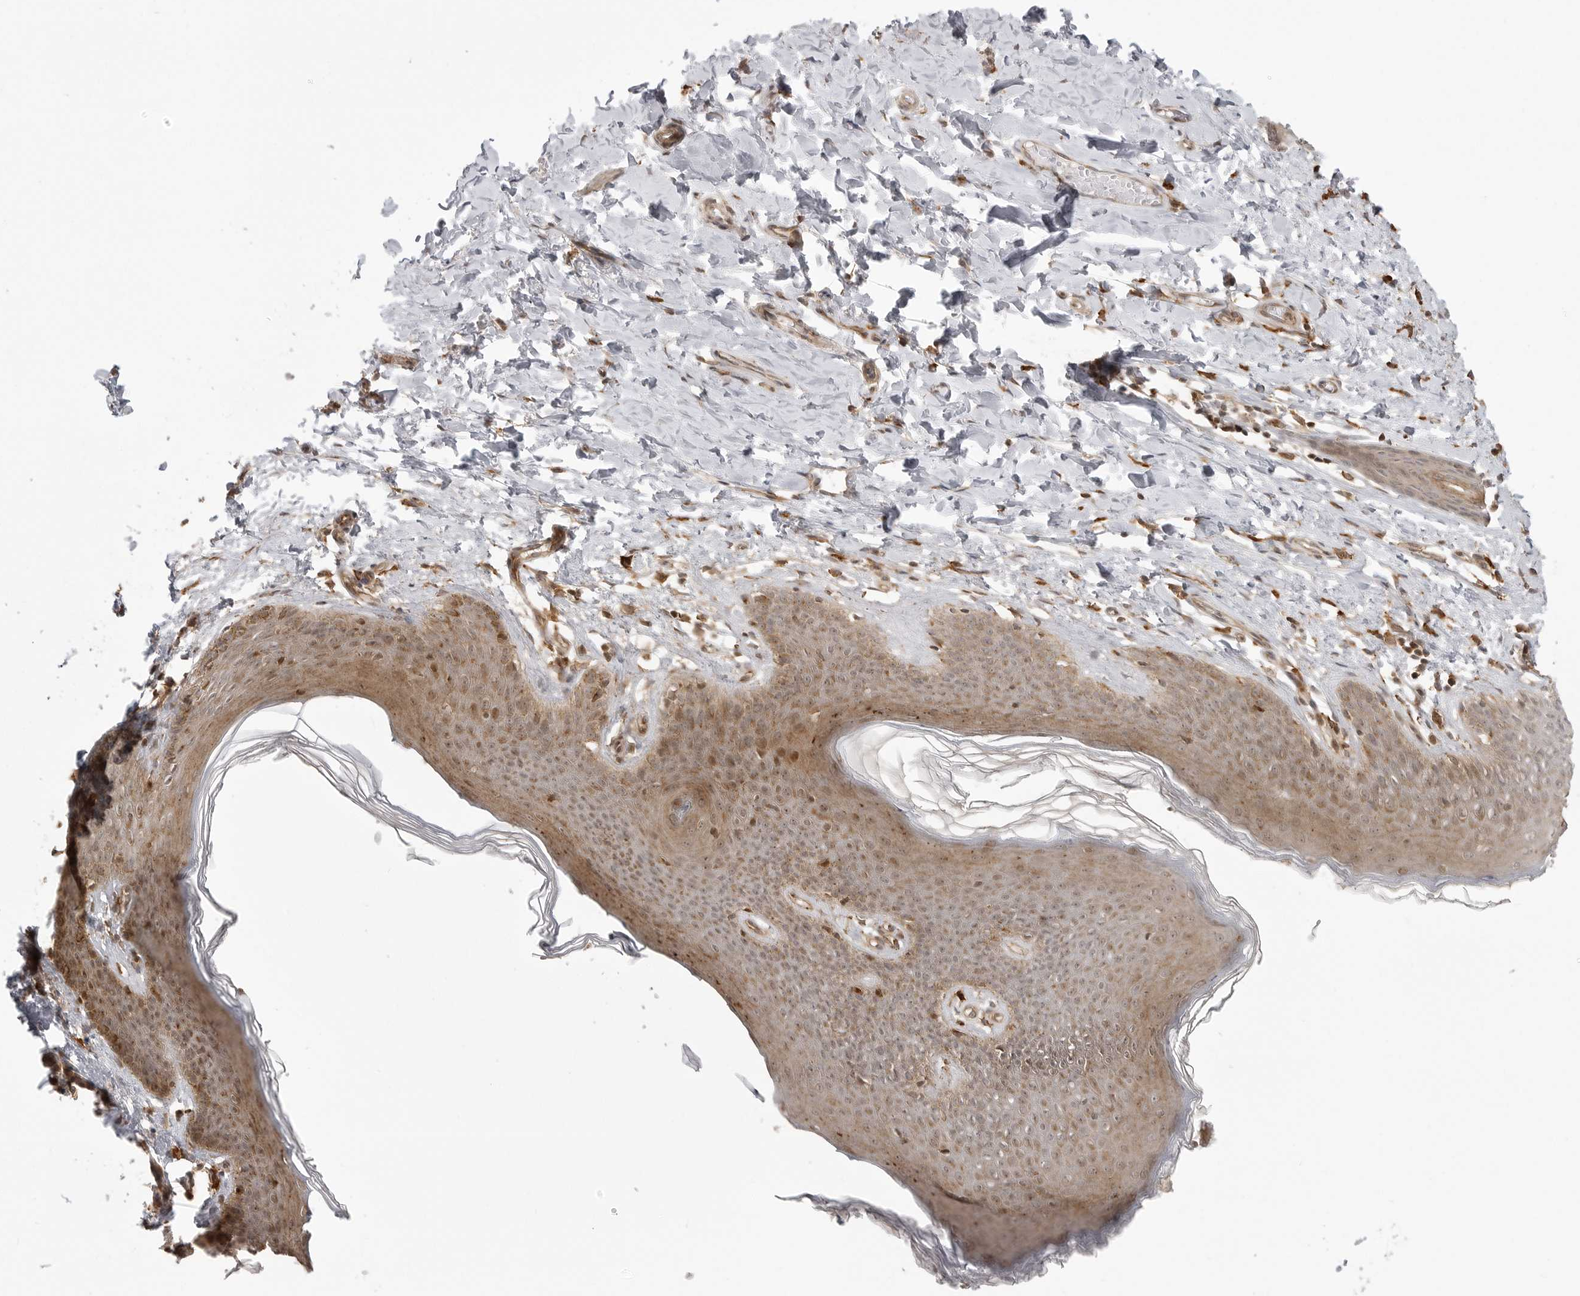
{"staining": {"intensity": "moderate", "quantity": ">75%", "location": "cytoplasmic/membranous,nuclear"}, "tissue": "skin", "cell_type": "Epidermal cells", "image_type": "normal", "snomed": [{"axis": "morphology", "description": "Normal tissue, NOS"}, {"axis": "topography", "description": "Vulva"}], "caption": "This micrograph displays IHC staining of normal human skin, with medium moderate cytoplasmic/membranous,nuclear expression in about >75% of epidermal cells.", "gene": "FAT3", "patient": {"sex": "female", "age": 66}}